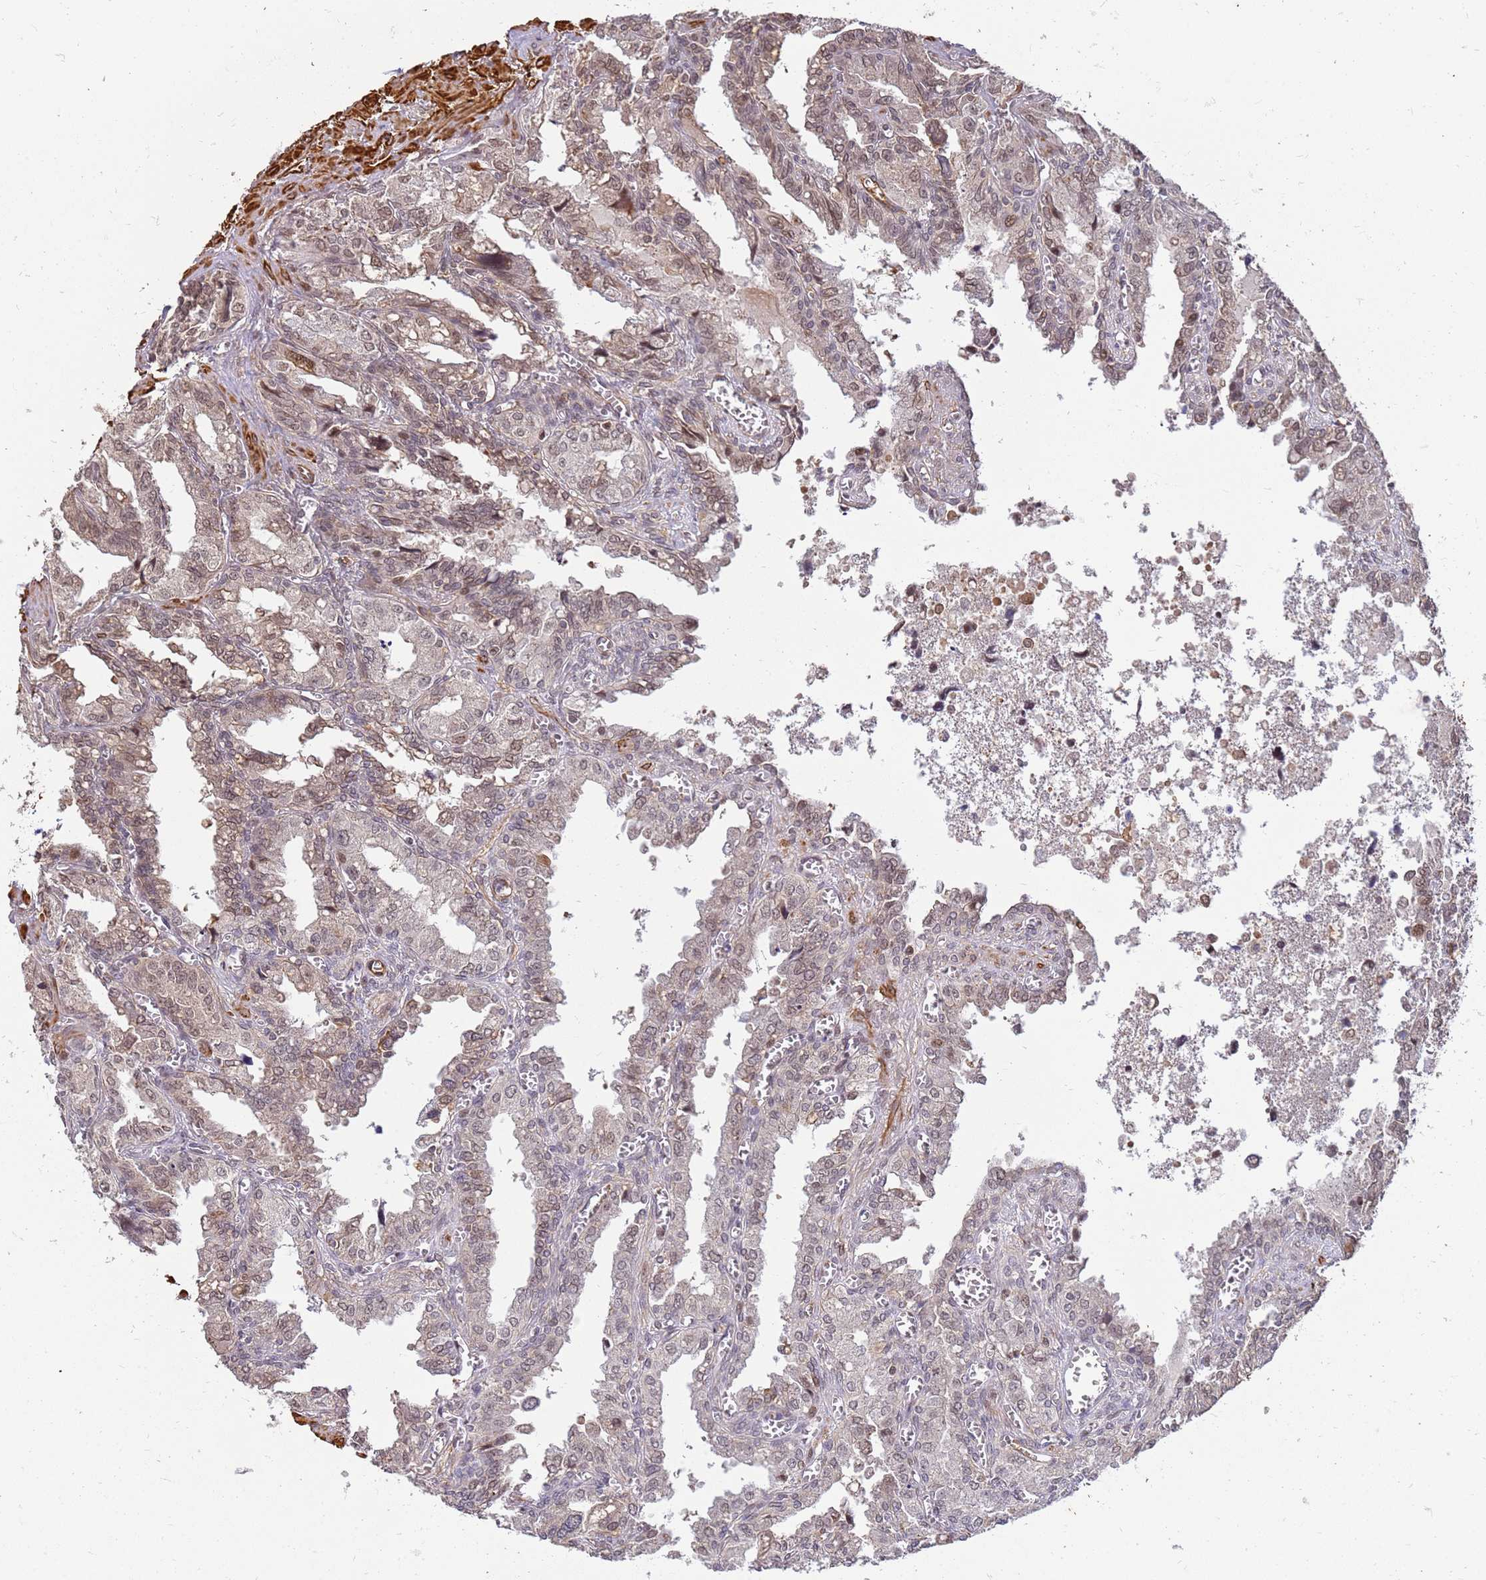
{"staining": {"intensity": "weak", "quantity": "25%-75%", "location": "cytoplasmic/membranous,nuclear"}, "tissue": "seminal vesicle", "cell_type": "Glandular cells", "image_type": "normal", "snomed": [{"axis": "morphology", "description": "Normal tissue, NOS"}, {"axis": "topography", "description": "Seminal veicle"}], "caption": "The image shows immunohistochemical staining of normal seminal vesicle. There is weak cytoplasmic/membranous,nuclear expression is seen in about 25%-75% of glandular cells. (brown staining indicates protein expression, while blue staining denotes nuclei).", "gene": "ST18", "patient": {"sex": "male", "age": 67}}